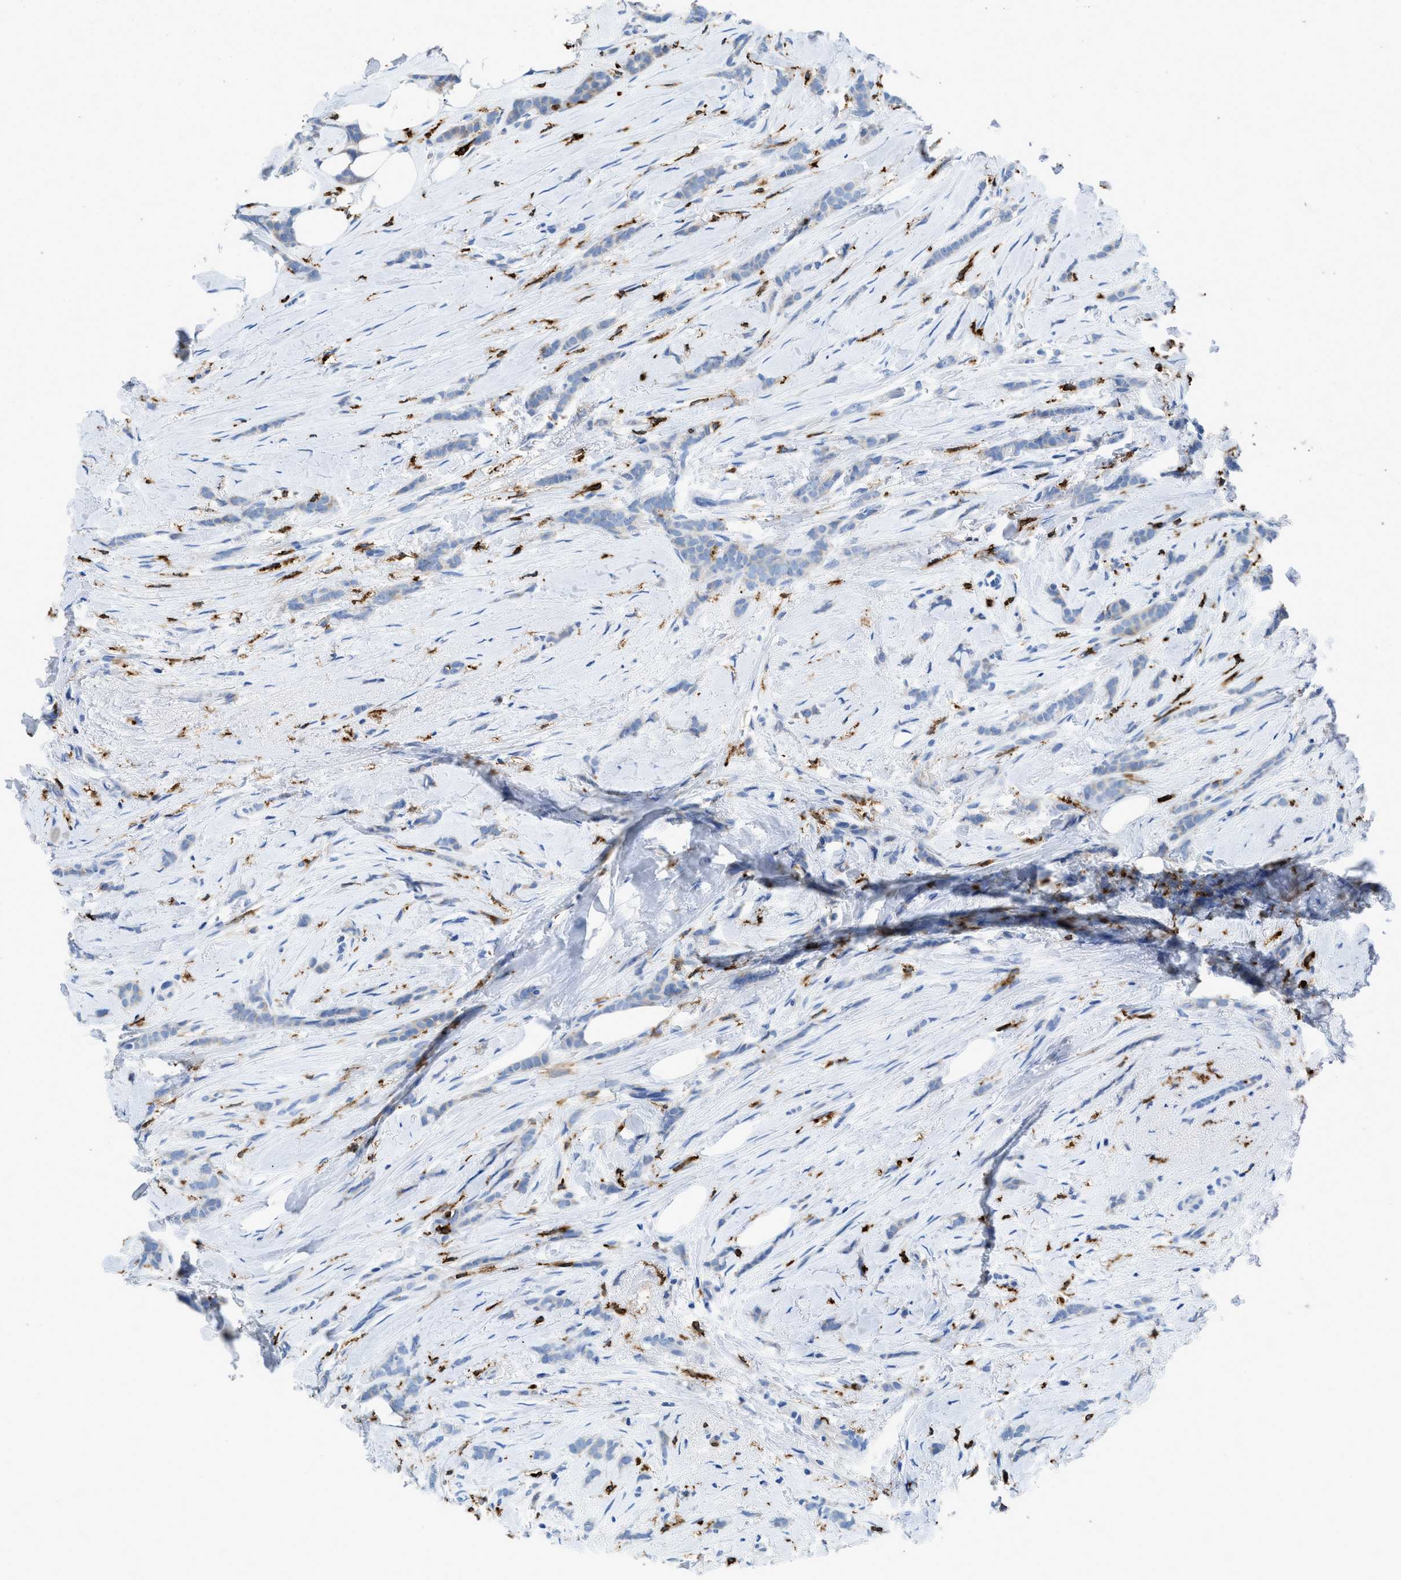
{"staining": {"intensity": "negative", "quantity": "none", "location": "none"}, "tissue": "breast cancer", "cell_type": "Tumor cells", "image_type": "cancer", "snomed": [{"axis": "morphology", "description": "Lobular carcinoma, in situ"}, {"axis": "morphology", "description": "Lobular carcinoma"}, {"axis": "topography", "description": "Breast"}], "caption": "A micrograph of lobular carcinoma (breast) stained for a protein displays no brown staining in tumor cells.", "gene": "CD226", "patient": {"sex": "female", "age": 41}}